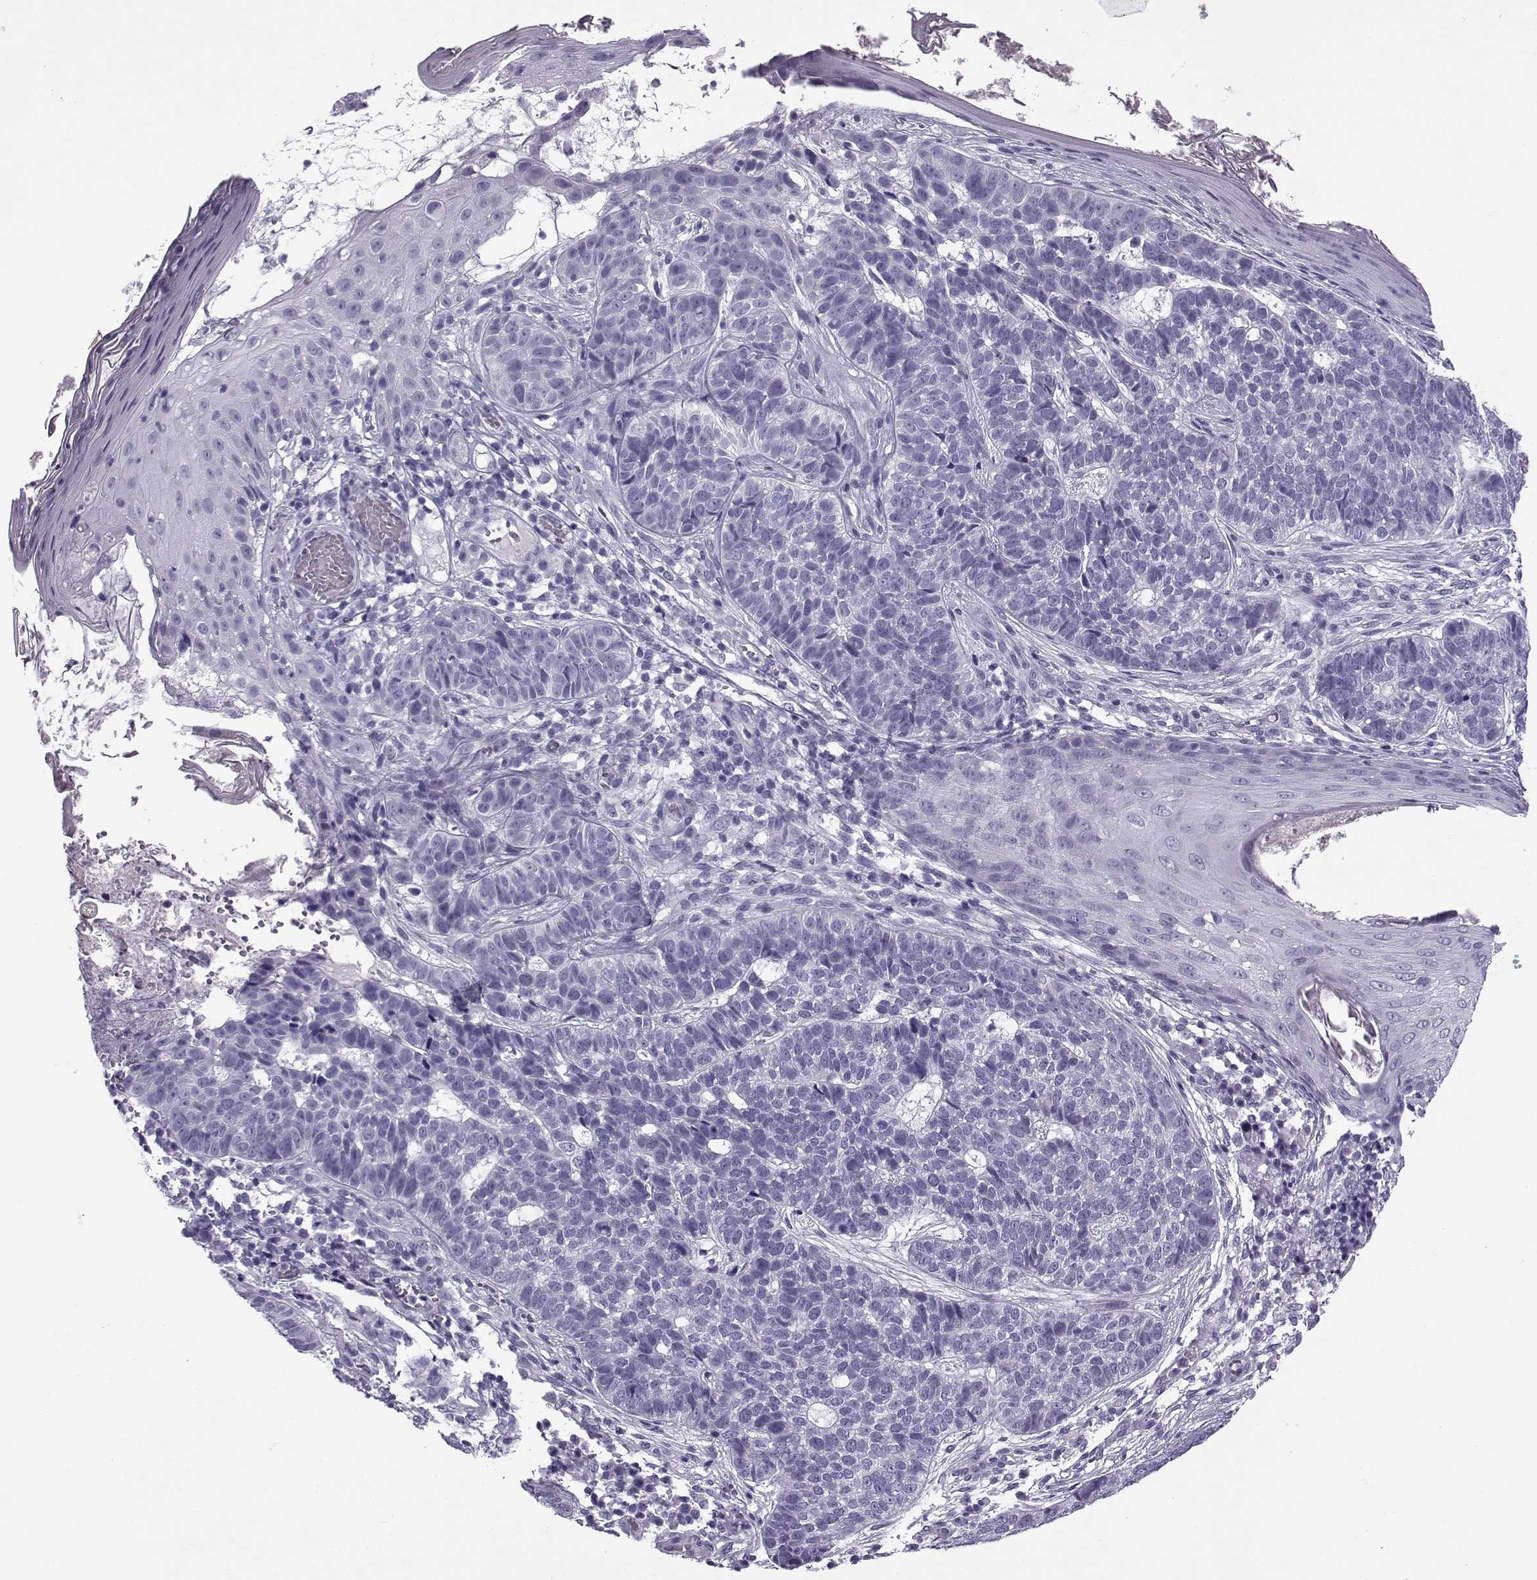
{"staining": {"intensity": "negative", "quantity": "none", "location": "none"}, "tissue": "skin cancer", "cell_type": "Tumor cells", "image_type": "cancer", "snomed": [{"axis": "morphology", "description": "Basal cell carcinoma"}, {"axis": "topography", "description": "Skin"}], "caption": "There is no significant staining in tumor cells of skin cancer (basal cell carcinoma).", "gene": "OIP5", "patient": {"sex": "female", "age": 69}}